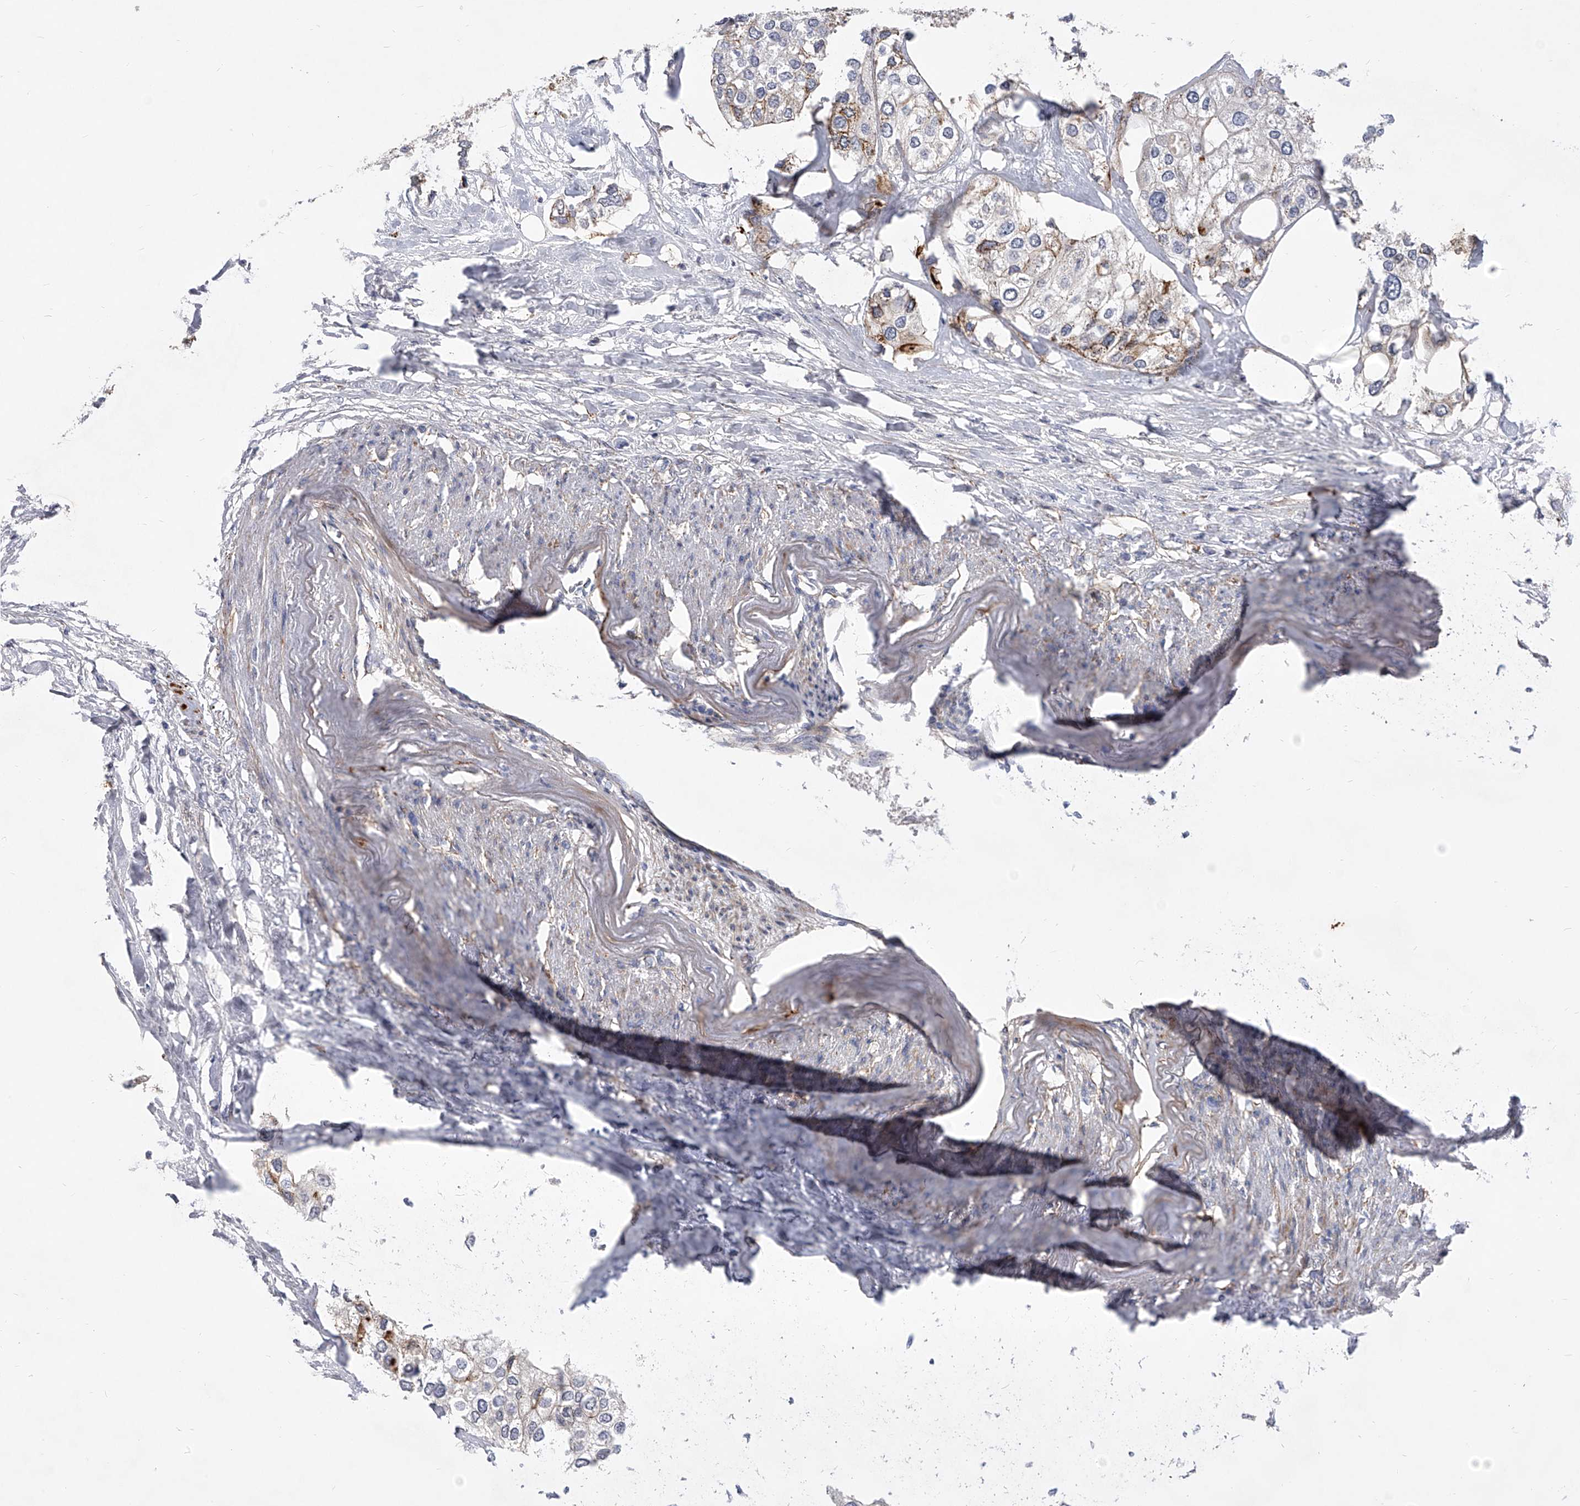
{"staining": {"intensity": "weak", "quantity": "<25%", "location": "cytoplasmic/membranous"}, "tissue": "urothelial cancer", "cell_type": "Tumor cells", "image_type": "cancer", "snomed": [{"axis": "morphology", "description": "Urothelial carcinoma, High grade"}, {"axis": "topography", "description": "Urinary bladder"}], "caption": "Immunohistochemical staining of human high-grade urothelial carcinoma demonstrates no significant positivity in tumor cells.", "gene": "MINDY4", "patient": {"sex": "male", "age": 64}}